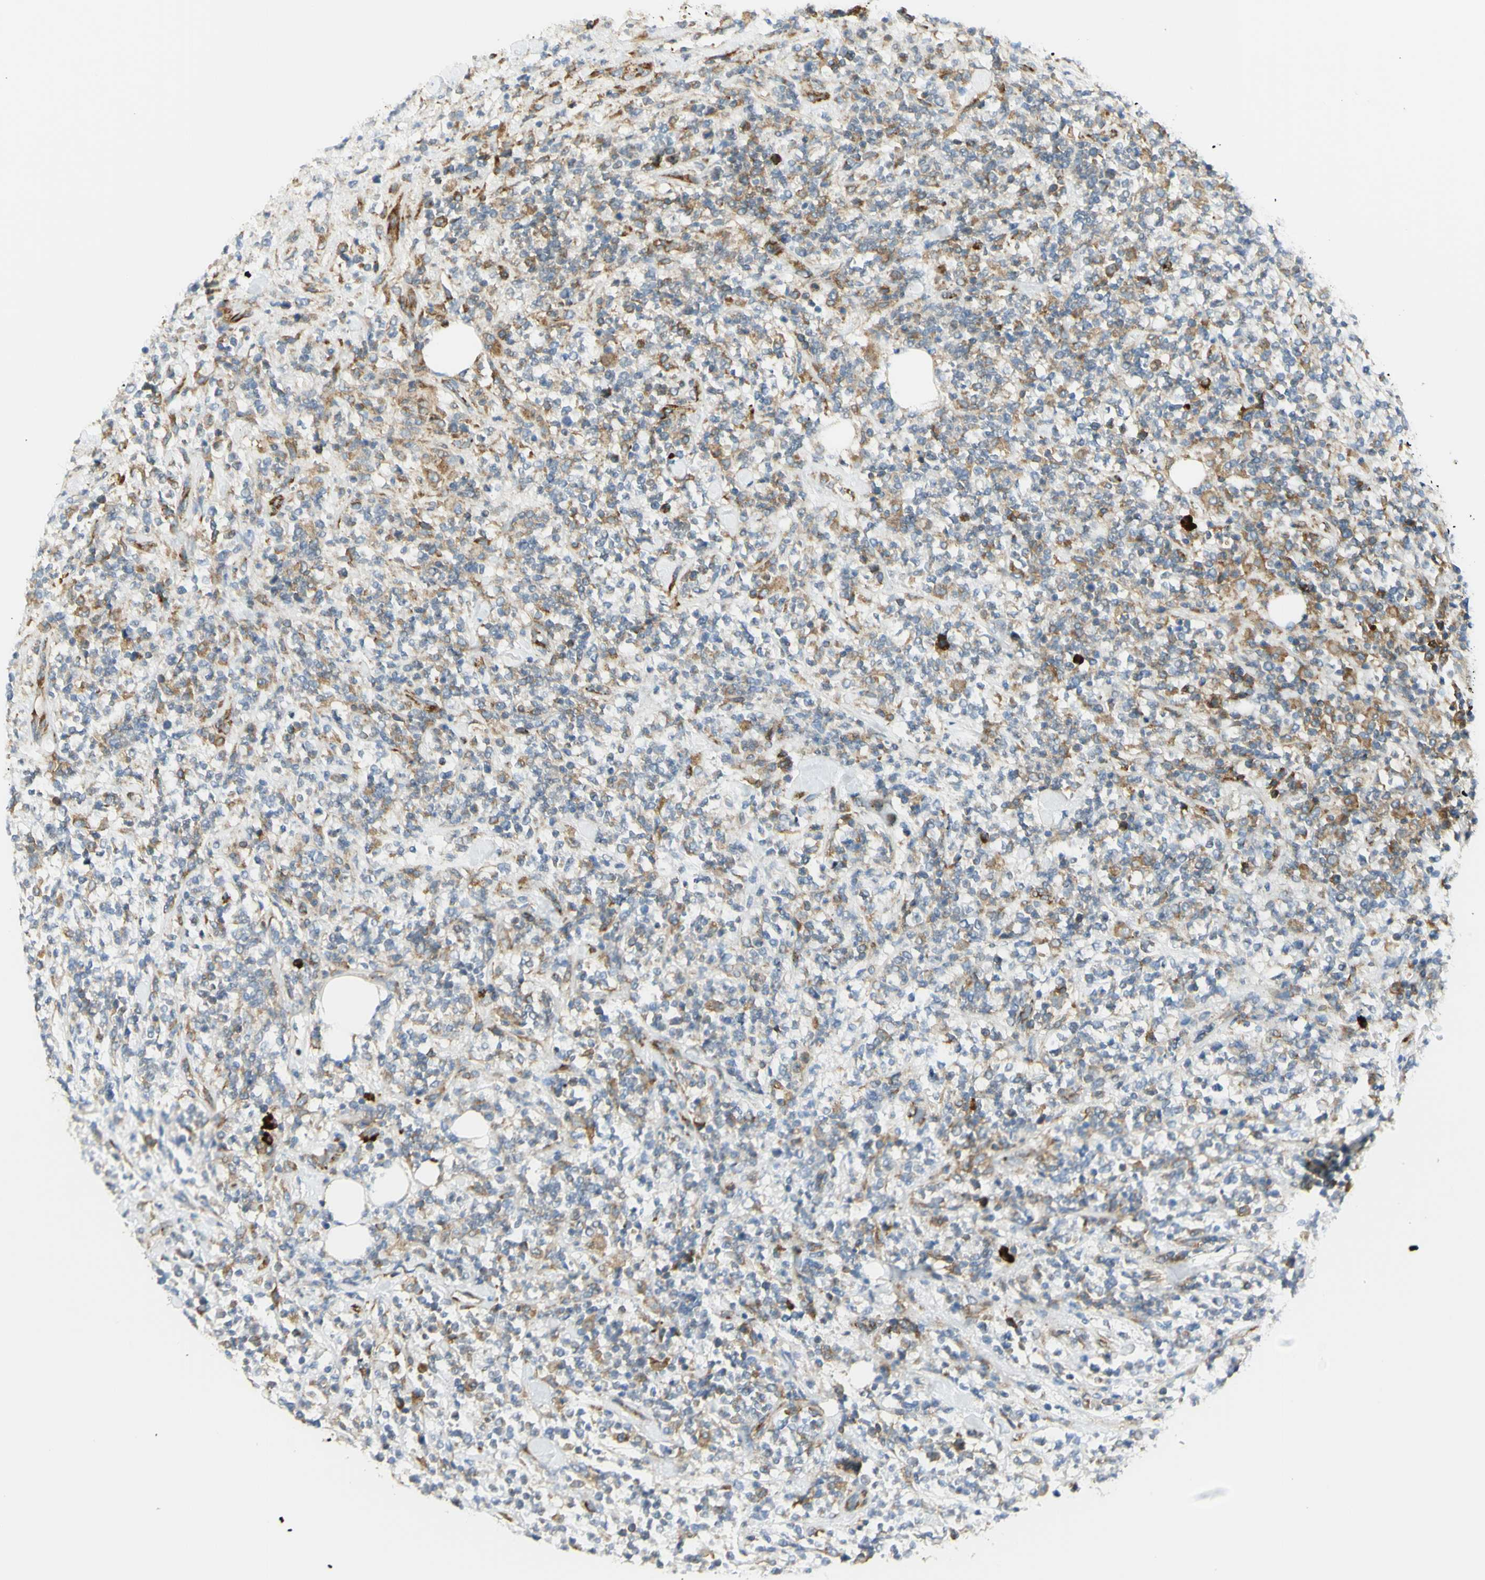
{"staining": {"intensity": "weak", "quantity": ">75%", "location": "cytoplasmic/membranous"}, "tissue": "lymphoma", "cell_type": "Tumor cells", "image_type": "cancer", "snomed": [{"axis": "morphology", "description": "Malignant lymphoma, non-Hodgkin's type, High grade"}, {"axis": "topography", "description": "Soft tissue"}], "caption": "IHC histopathology image of lymphoma stained for a protein (brown), which reveals low levels of weak cytoplasmic/membranous expression in about >75% of tumor cells.", "gene": "MANF", "patient": {"sex": "male", "age": 18}}